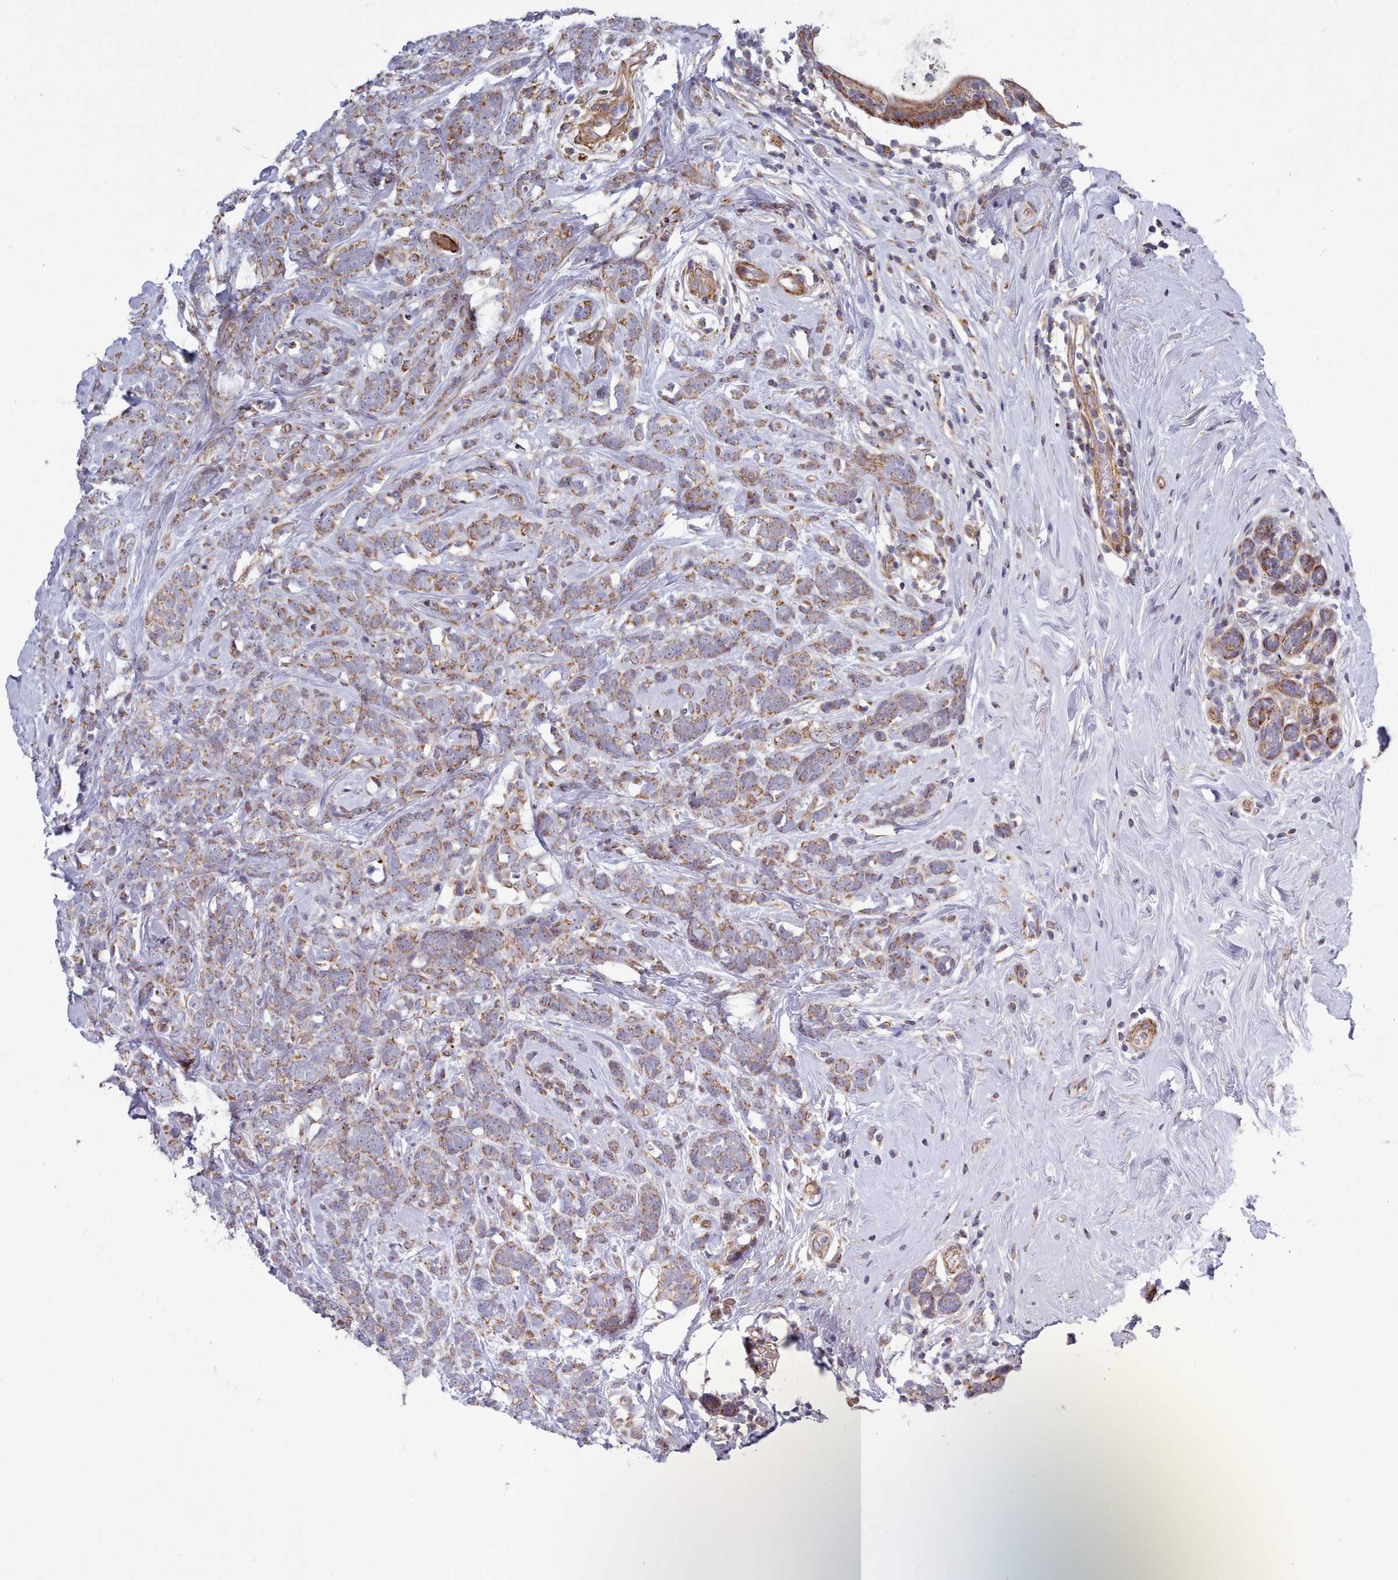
{"staining": {"intensity": "moderate", "quantity": ">75%", "location": "cytoplasmic/membranous"}, "tissue": "breast cancer", "cell_type": "Tumor cells", "image_type": "cancer", "snomed": [{"axis": "morphology", "description": "Lobular carcinoma"}, {"axis": "topography", "description": "Breast"}], "caption": "This image exhibits breast cancer (lobular carcinoma) stained with immunohistochemistry to label a protein in brown. The cytoplasmic/membranous of tumor cells show moderate positivity for the protein. Nuclei are counter-stained blue.", "gene": "MRPL21", "patient": {"sex": "female", "age": 58}}